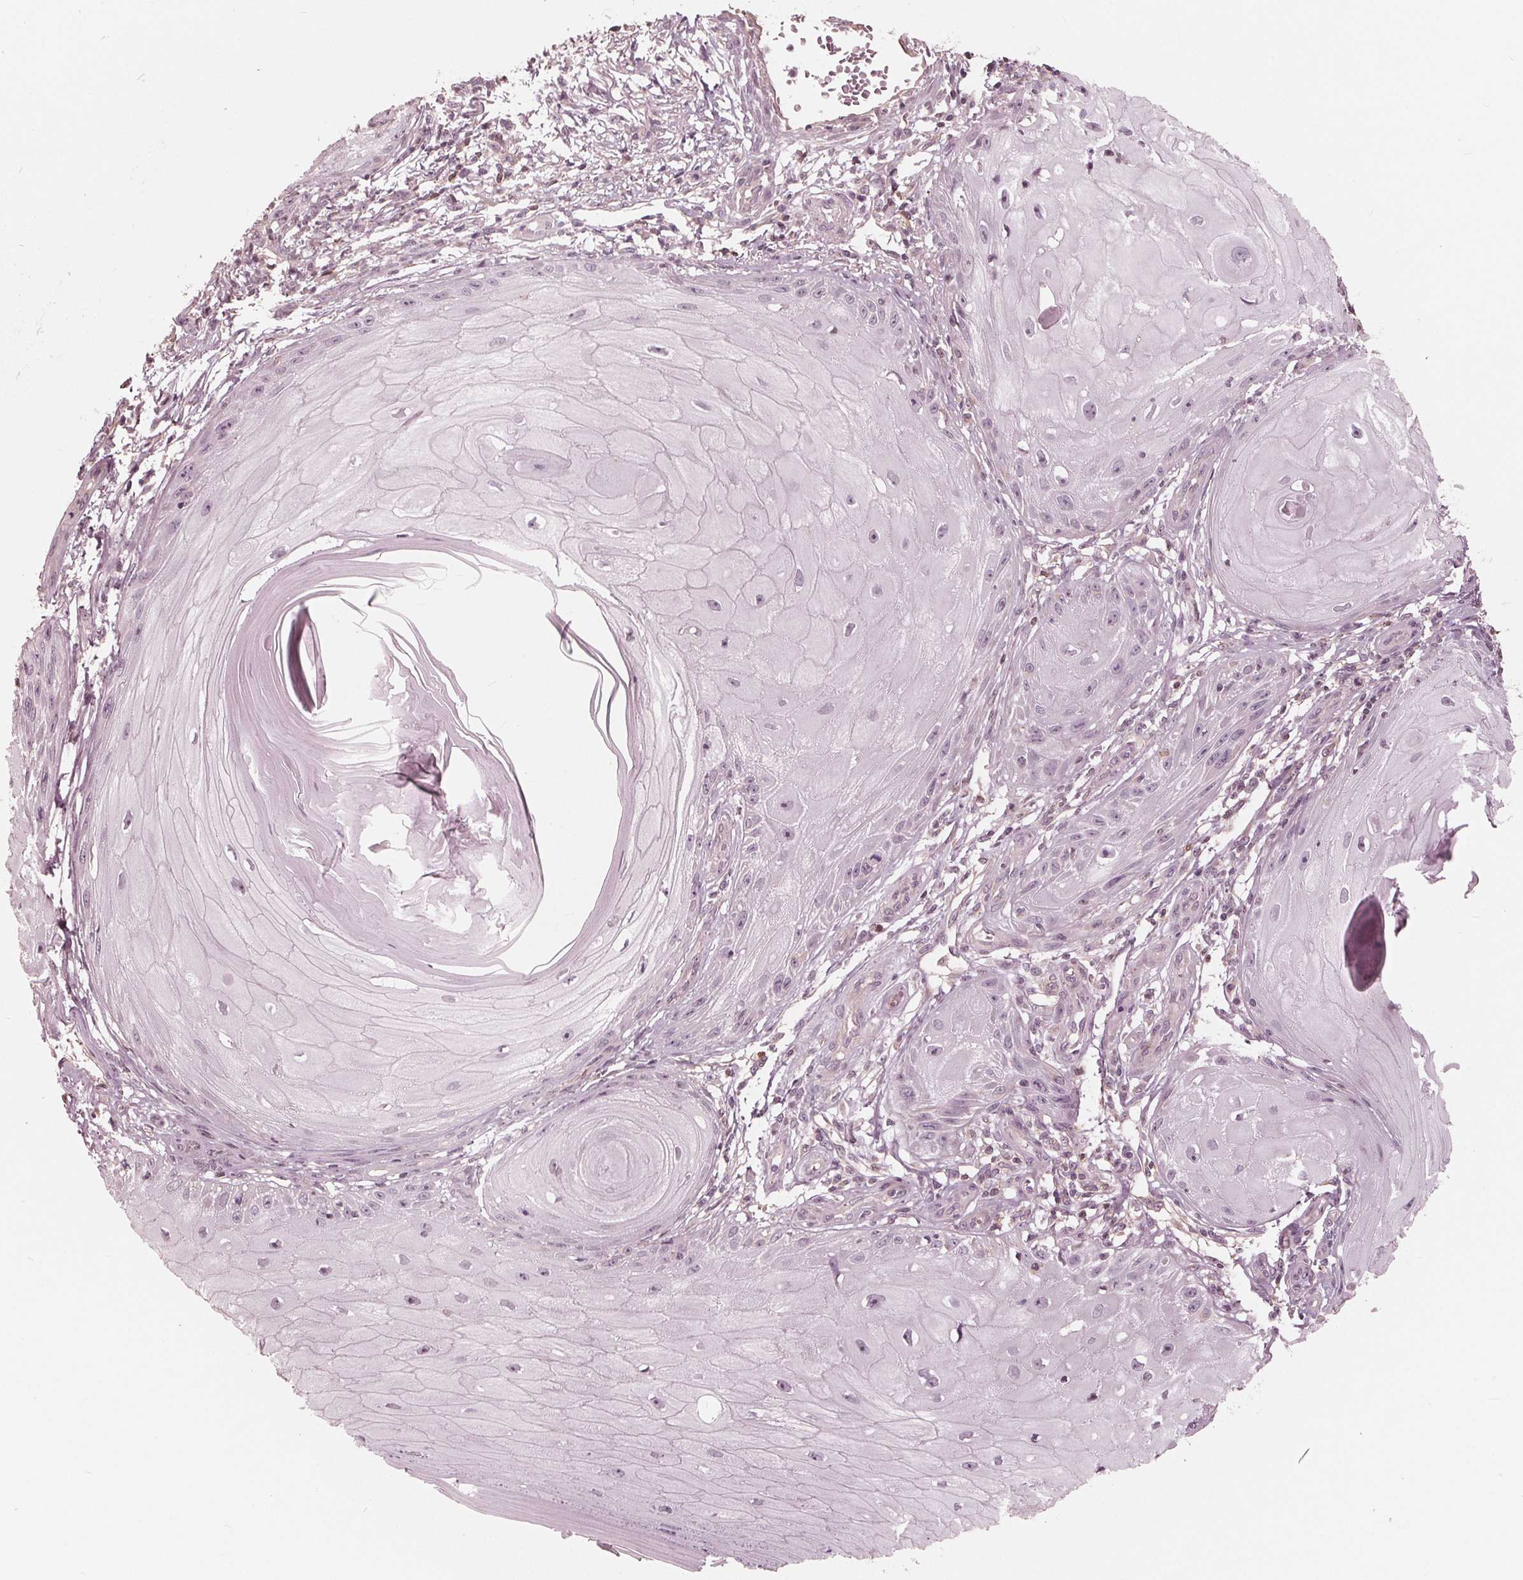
{"staining": {"intensity": "negative", "quantity": "none", "location": "none"}, "tissue": "skin cancer", "cell_type": "Tumor cells", "image_type": "cancer", "snomed": [{"axis": "morphology", "description": "Squamous cell carcinoma, NOS"}, {"axis": "topography", "description": "Skin"}], "caption": "Squamous cell carcinoma (skin) stained for a protein using immunohistochemistry exhibits no expression tumor cells.", "gene": "ING3", "patient": {"sex": "female", "age": 77}}